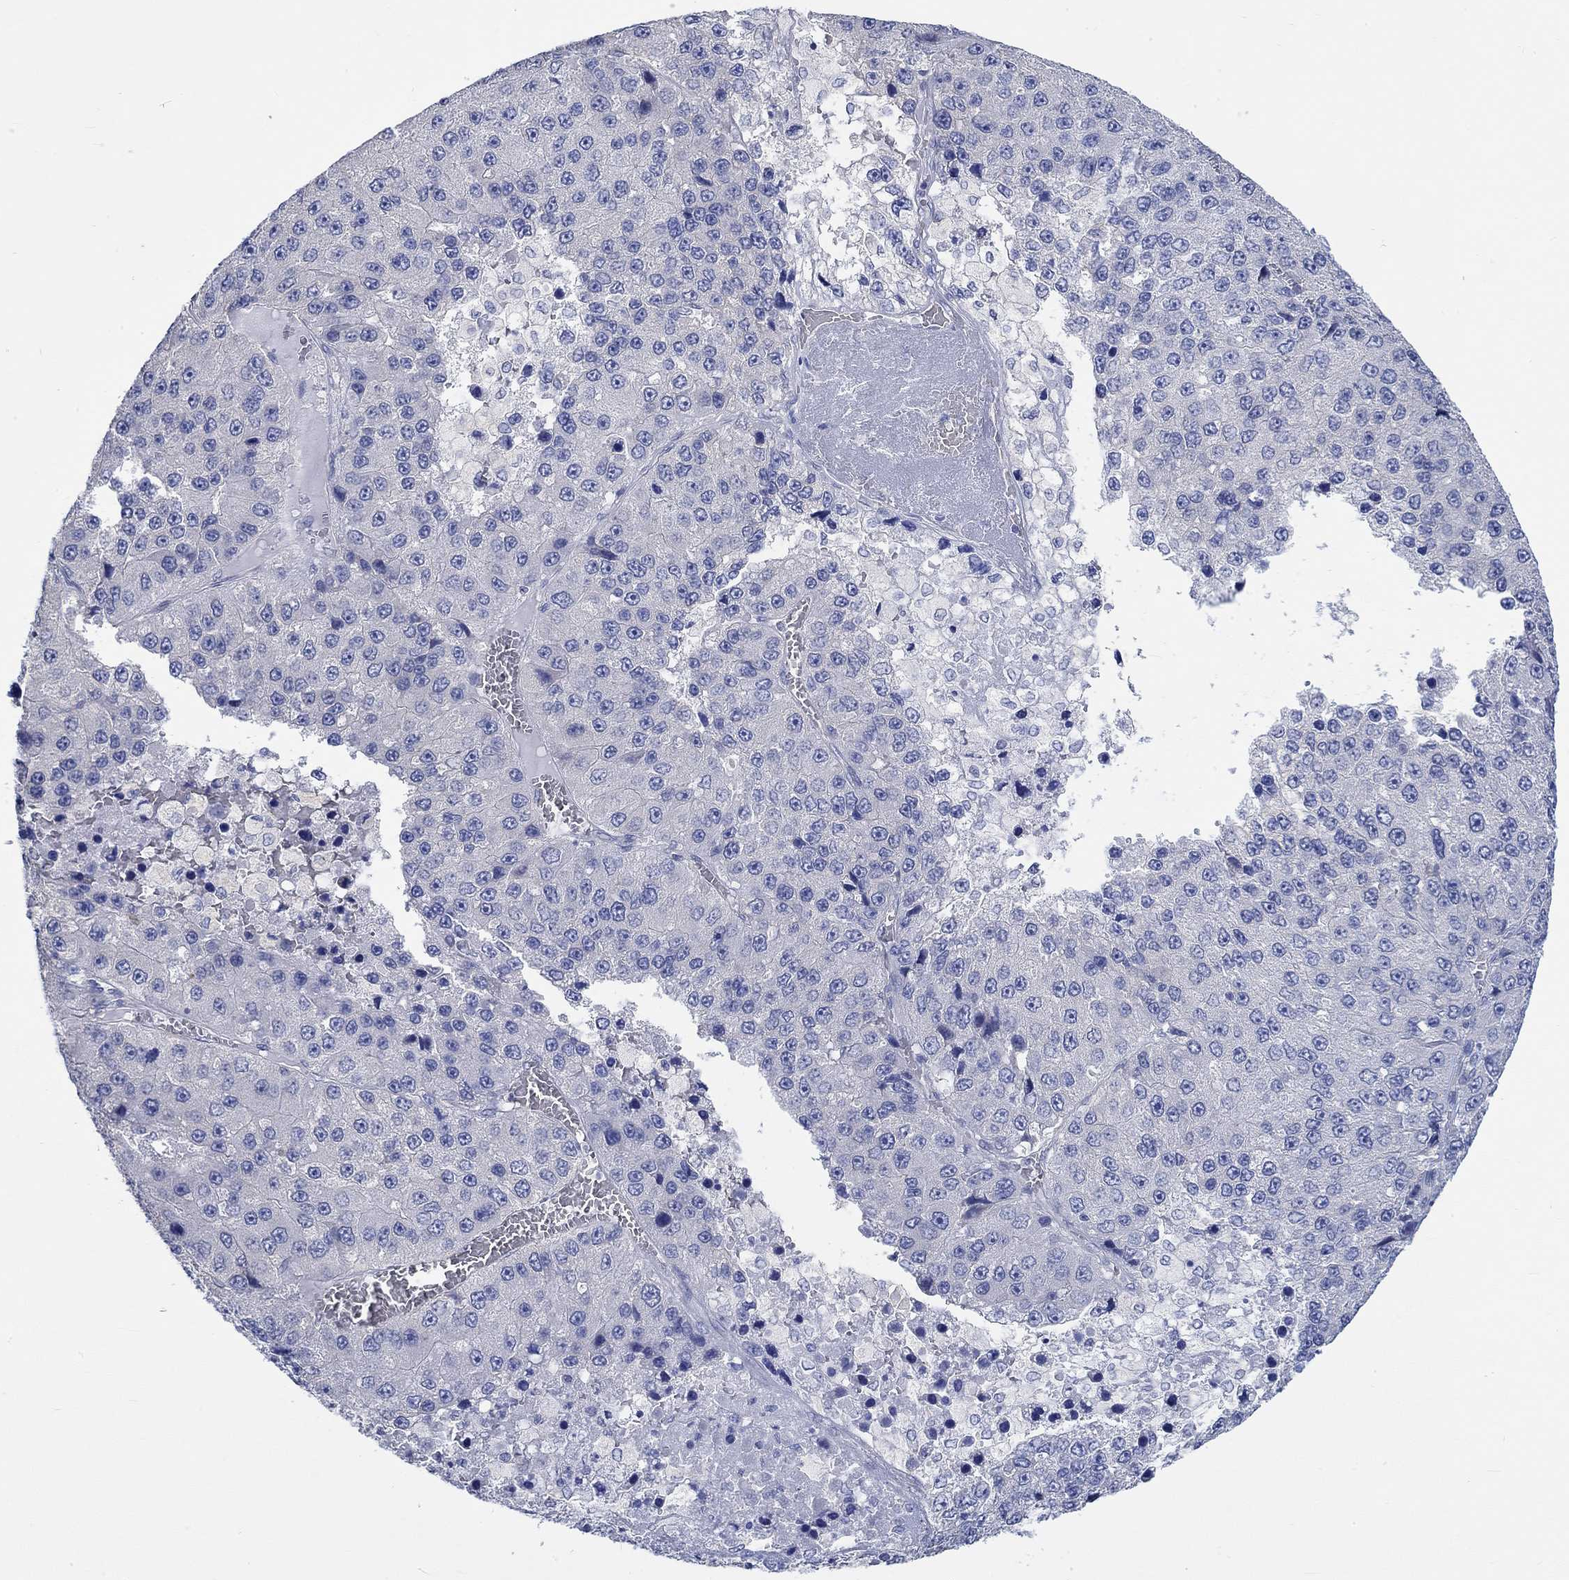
{"staining": {"intensity": "negative", "quantity": "none", "location": "none"}, "tissue": "liver cancer", "cell_type": "Tumor cells", "image_type": "cancer", "snomed": [{"axis": "morphology", "description": "Carcinoma, Hepatocellular, NOS"}, {"axis": "topography", "description": "Liver"}], "caption": "This is an IHC image of human liver cancer. There is no expression in tumor cells.", "gene": "KCNA1", "patient": {"sex": "female", "age": 73}}